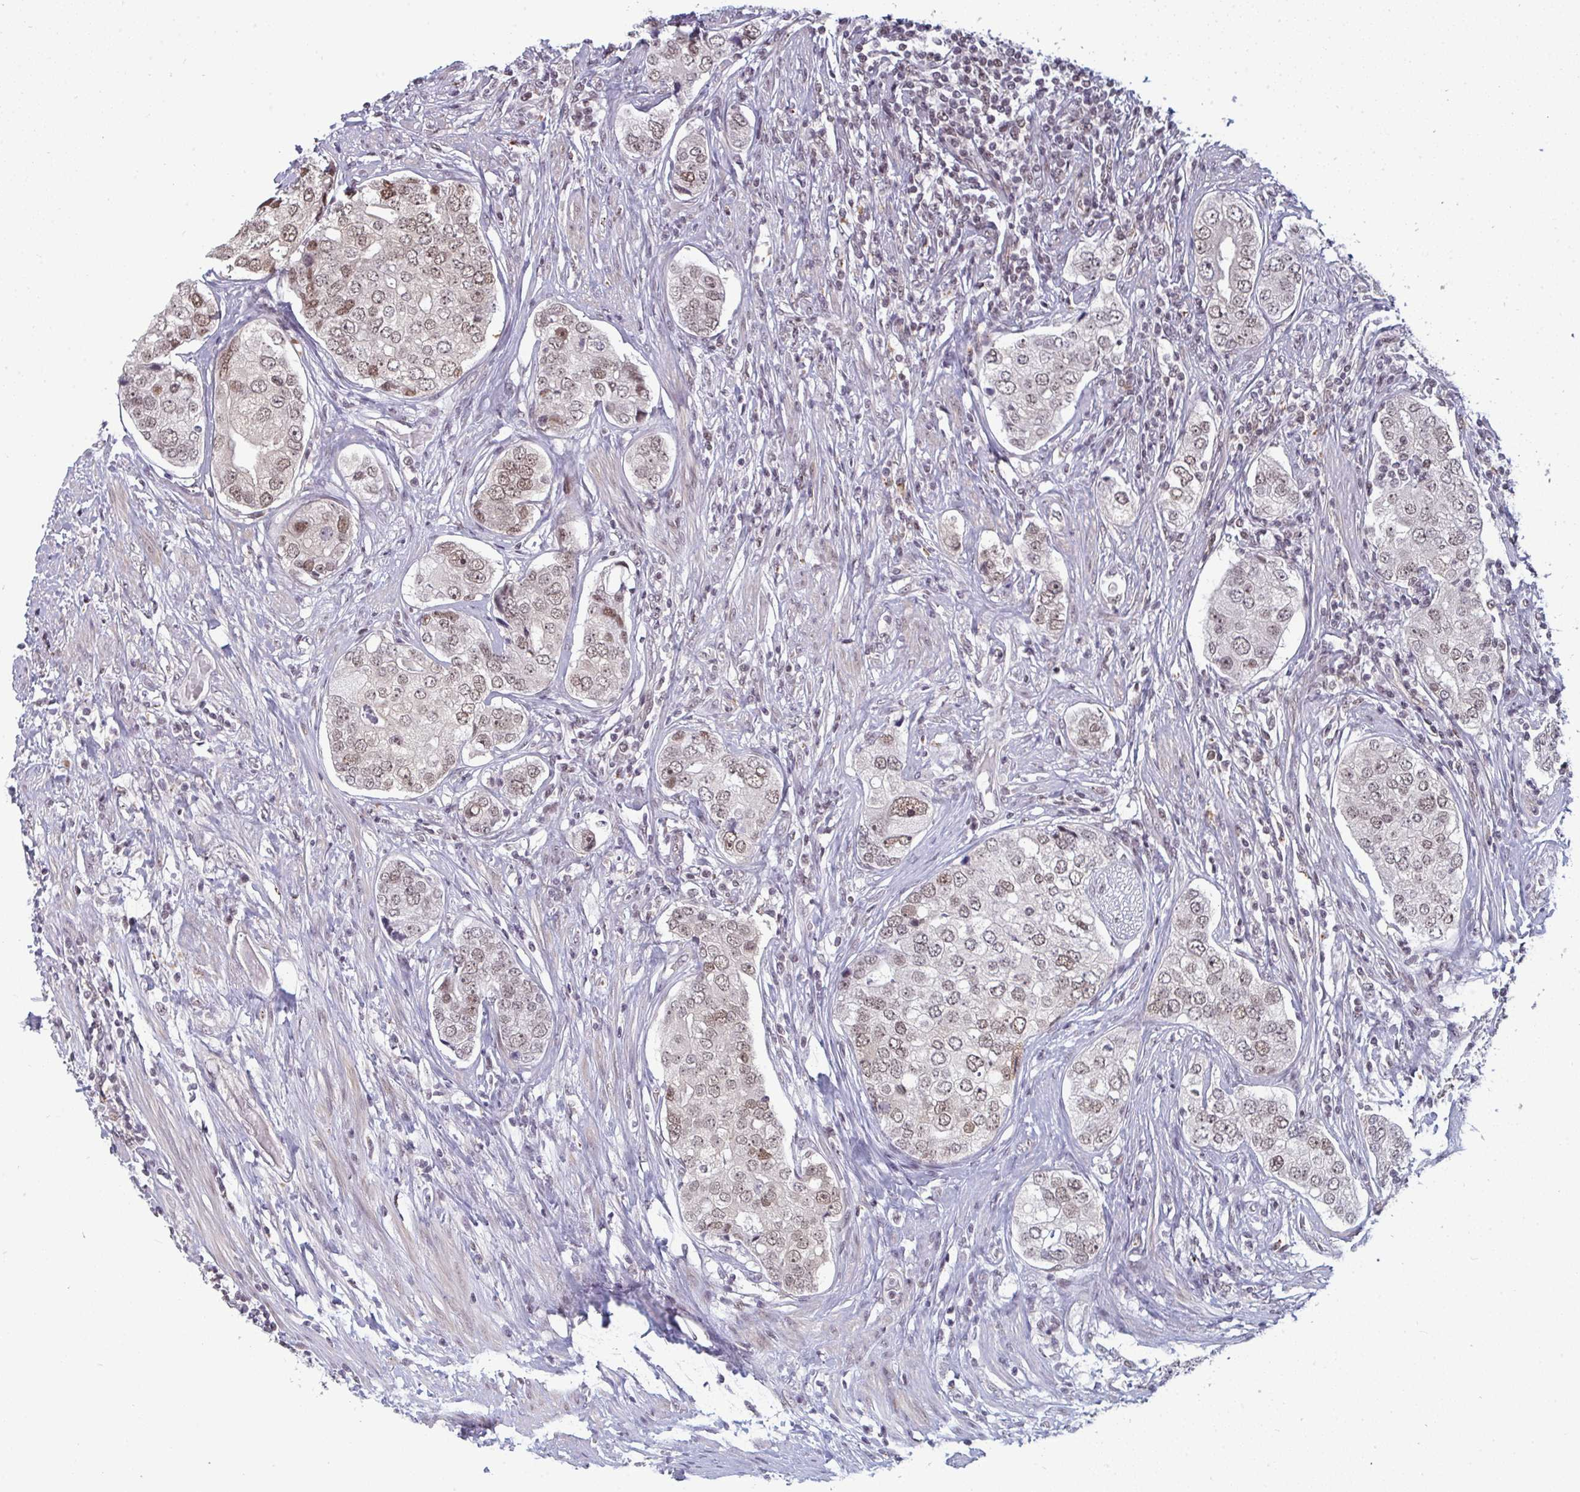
{"staining": {"intensity": "weak", "quantity": ">75%", "location": "nuclear"}, "tissue": "prostate cancer", "cell_type": "Tumor cells", "image_type": "cancer", "snomed": [{"axis": "morphology", "description": "Adenocarcinoma, High grade"}, {"axis": "topography", "description": "Prostate"}], "caption": "Approximately >75% of tumor cells in prostate adenocarcinoma (high-grade) reveal weak nuclear protein positivity as visualized by brown immunohistochemical staining.", "gene": "ATF1", "patient": {"sex": "male", "age": 60}}